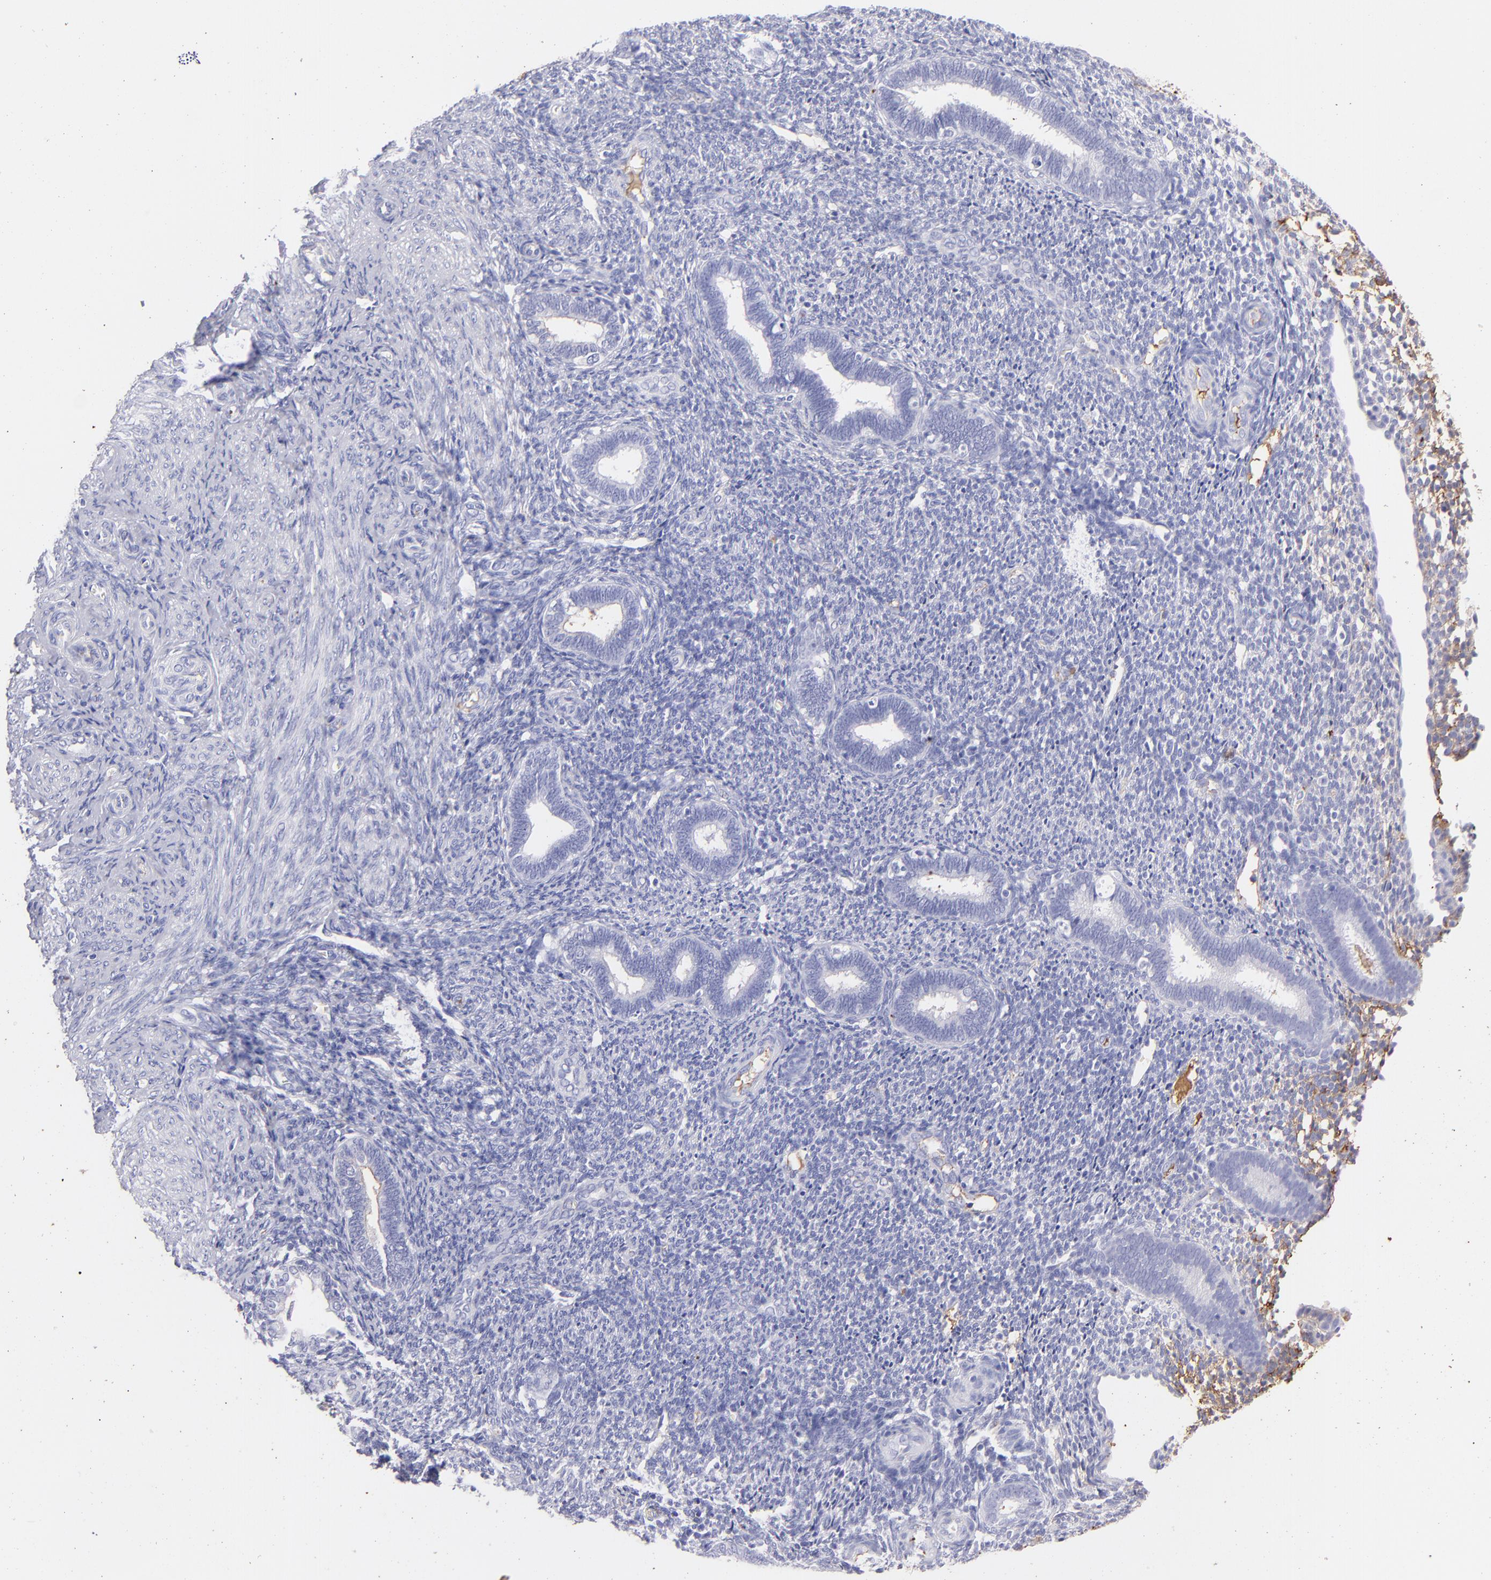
{"staining": {"intensity": "weak", "quantity": ">75%", "location": "cytoplasmic/membranous"}, "tissue": "endometrium", "cell_type": "Cells in endometrial stroma", "image_type": "normal", "snomed": [{"axis": "morphology", "description": "Normal tissue, NOS"}, {"axis": "topography", "description": "Endometrium"}], "caption": "IHC micrograph of benign endometrium: human endometrium stained using immunohistochemistry (IHC) shows low levels of weak protein expression localized specifically in the cytoplasmic/membranous of cells in endometrial stroma, appearing as a cytoplasmic/membranous brown color.", "gene": "FGB", "patient": {"sex": "female", "age": 27}}